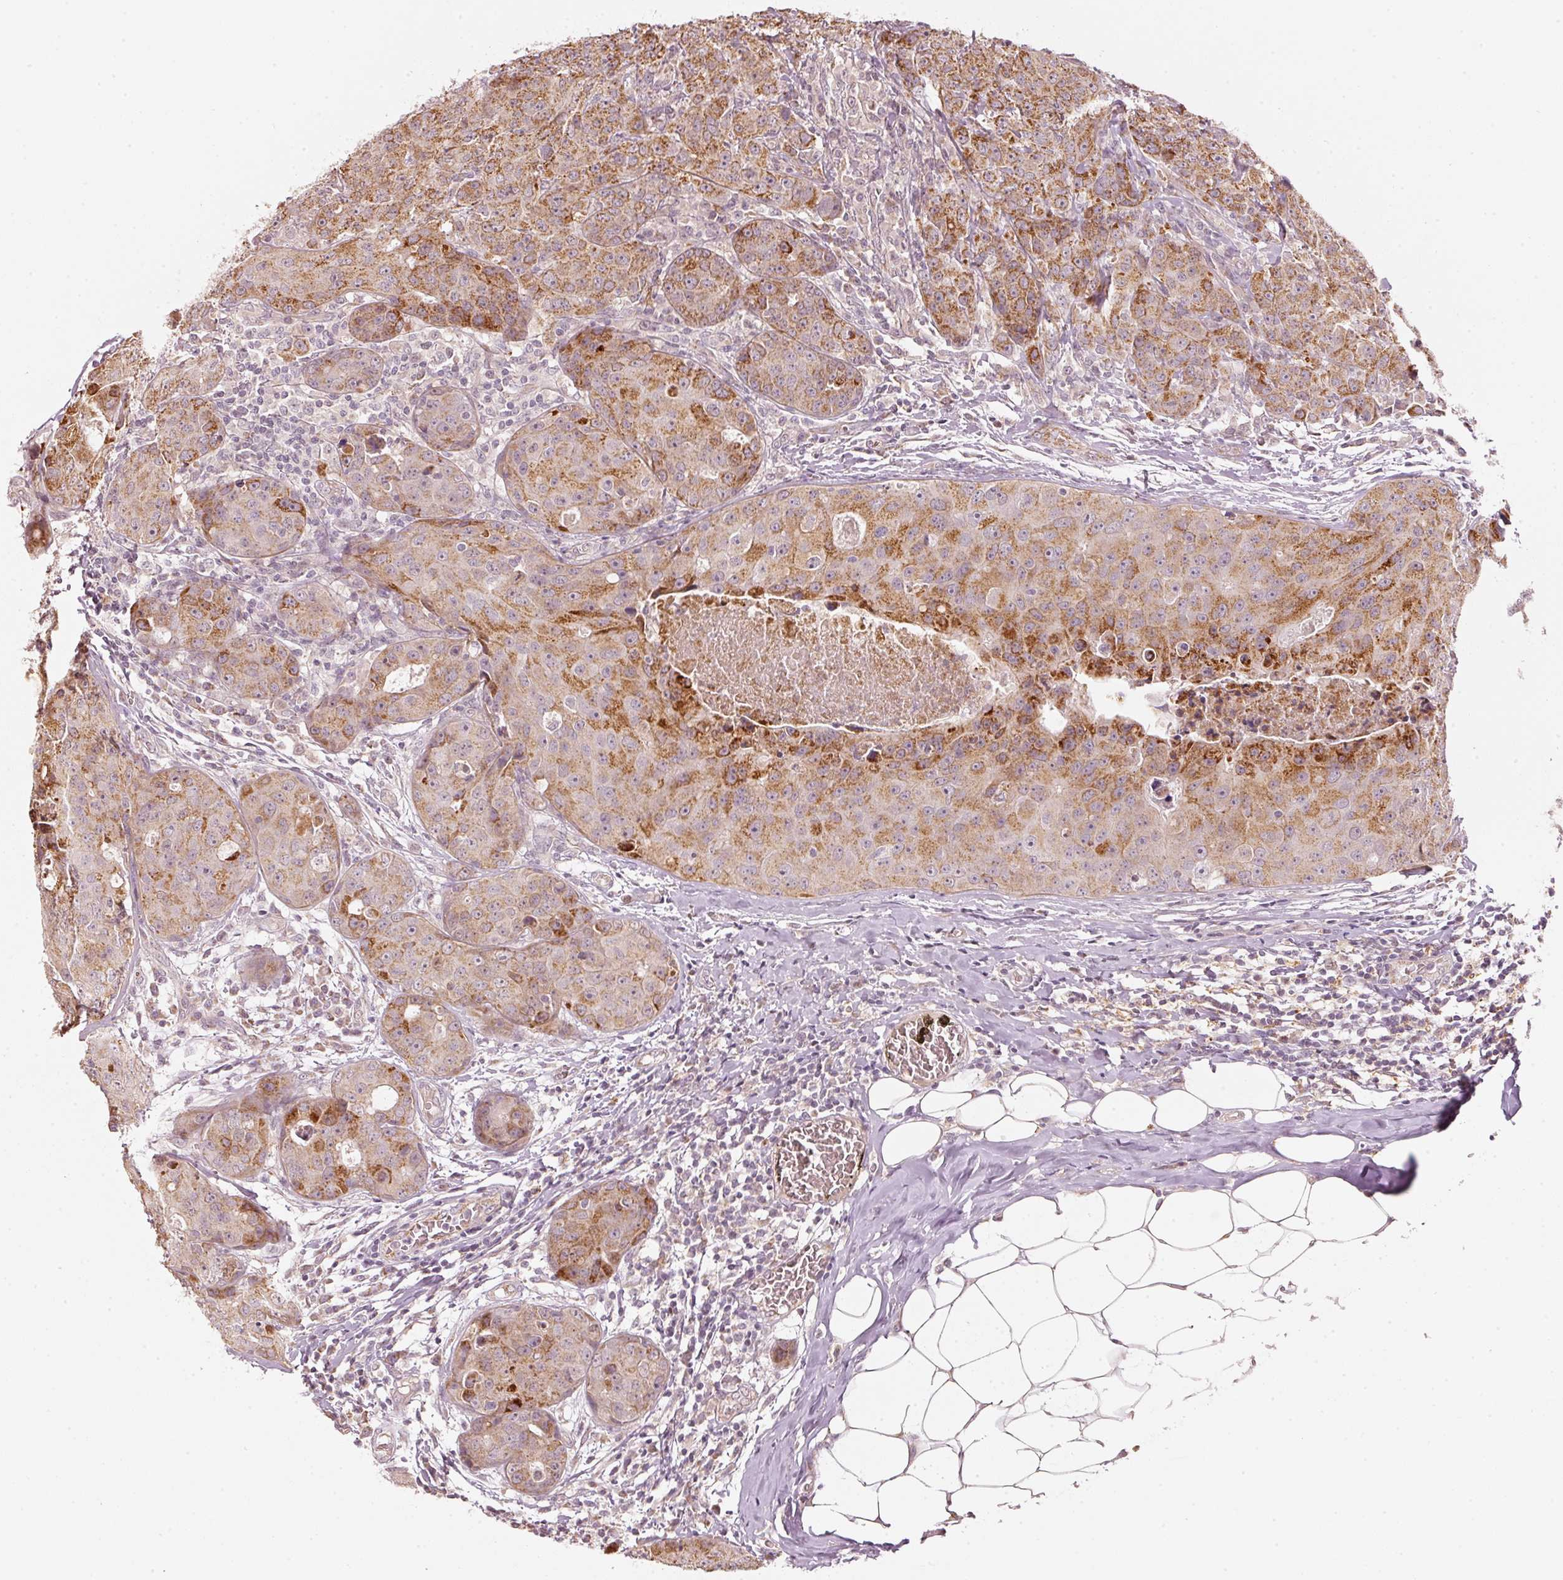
{"staining": {"intensity": "moderate", "quantity": ">75%", "location": "cytoplasmic/membranous"}, "tissue": "breast cancer", "cell_type": "Tumor cells", "image_type": "cancer", "snomed": [{"axis": "morphology", "description": "Duct carcinoma"}, {"axis": "topography", "description": "Breast"}], "caption": "Brown immunohistochemical staining in breast cancer demonstrates moderate cytoplasmic/membranous expression in about >75% of tumor cells.", "gene": "ARHGAP22", "patient": {"sex": "female", "age": 43}}